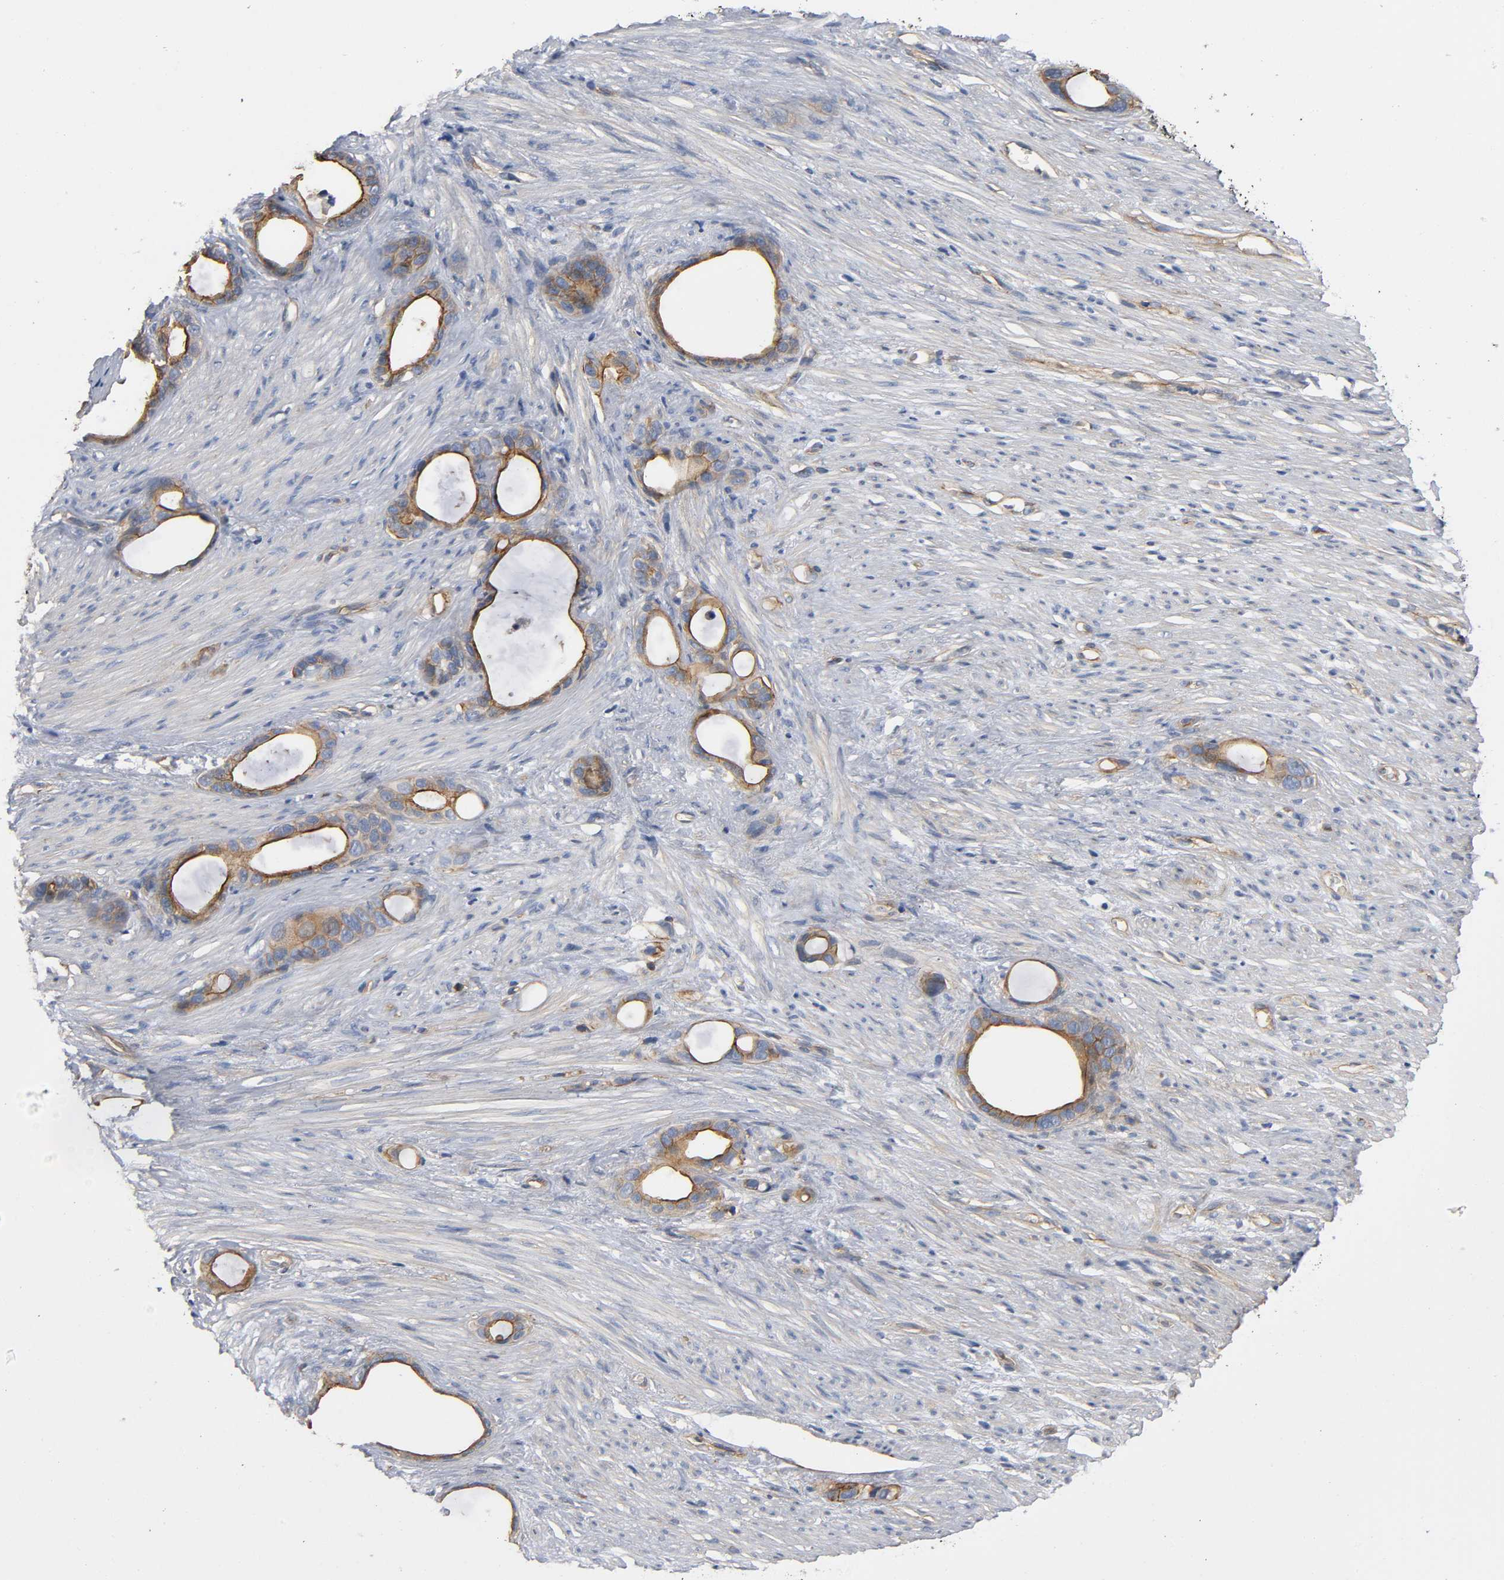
{"staining": {"intensity": "moderate", "quantity": ">75%", "location": "cytoplasmic/membranous"}, "tissue": "stomach cancer", "cell_type": "Tumor cells", "image_type": "cancer", "snomed": [{"axis": "morphology", "description": "Adenocarcinoma, NOS"}, {"axis": "topography", "description": "Stomach"}], "caption": "Immunohistochemistry of human adenocarcinoma (stomach) displays medium levels of moderate cytoplasmic/membranous staining in about >75% of tumor cells.", "gene": "MARS1", "patient": {"sex": "female", "age": 75}}